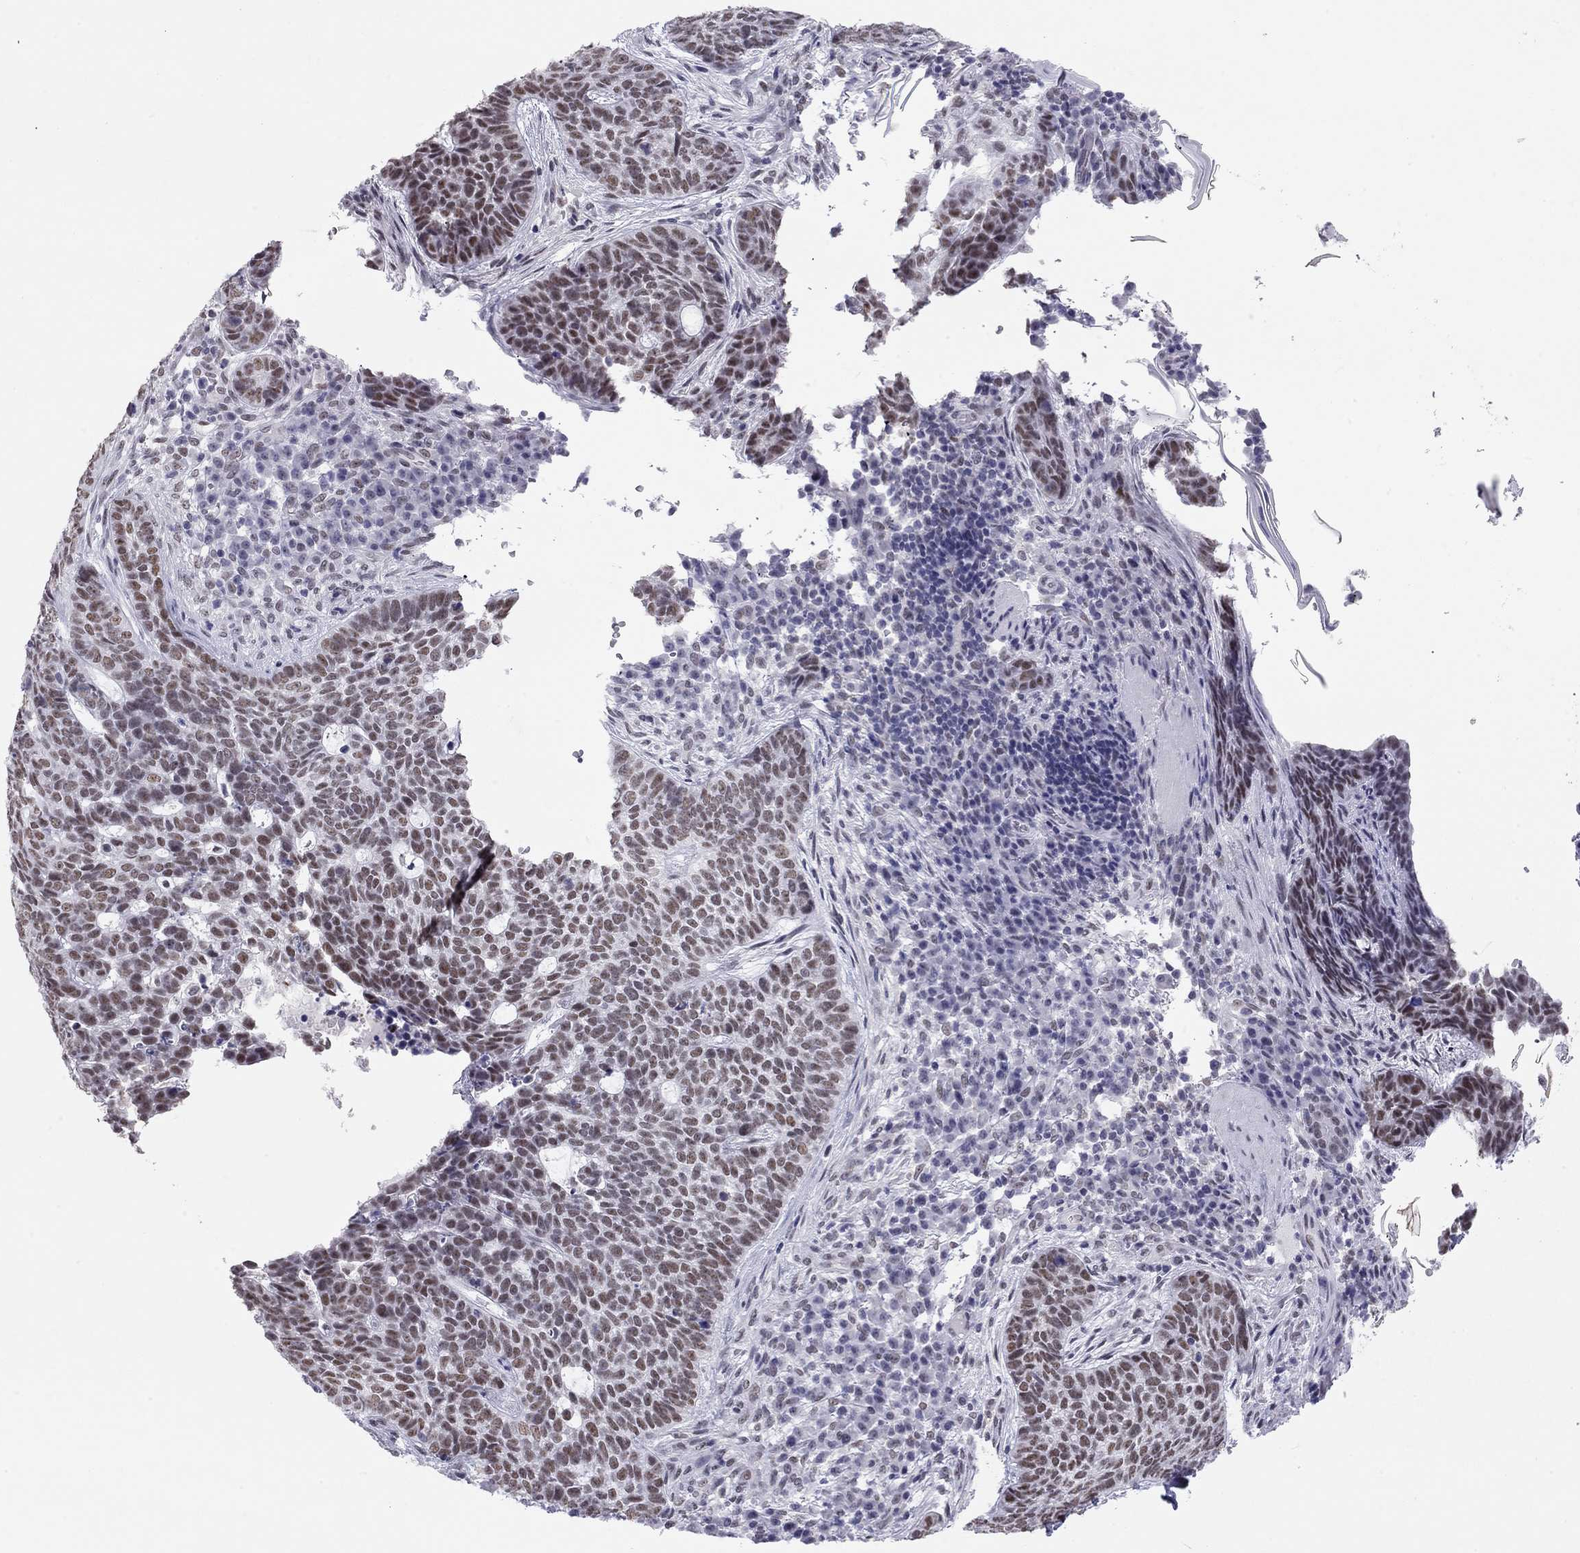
{"staining": {"intensity": "moderate", "quantity": ">75%", "location": "nuclear"}, "tissue": "skin cancer", "cell_type": "Tumor cells", "image_type": "cancer", "snomed": [{"axis": "morphology", "description": "Basal cell carcinoma"}, {"axis": "topography", "description": "Skin"}], "caption": "This is a micrograph of immunohistochemistry staining of skin cancer (basal cell carcinoma), which shows moderate expression in the nuclear of tumor cells.", "gene": "DOT1L", "patient": {"sex": "female", "age": 69}}